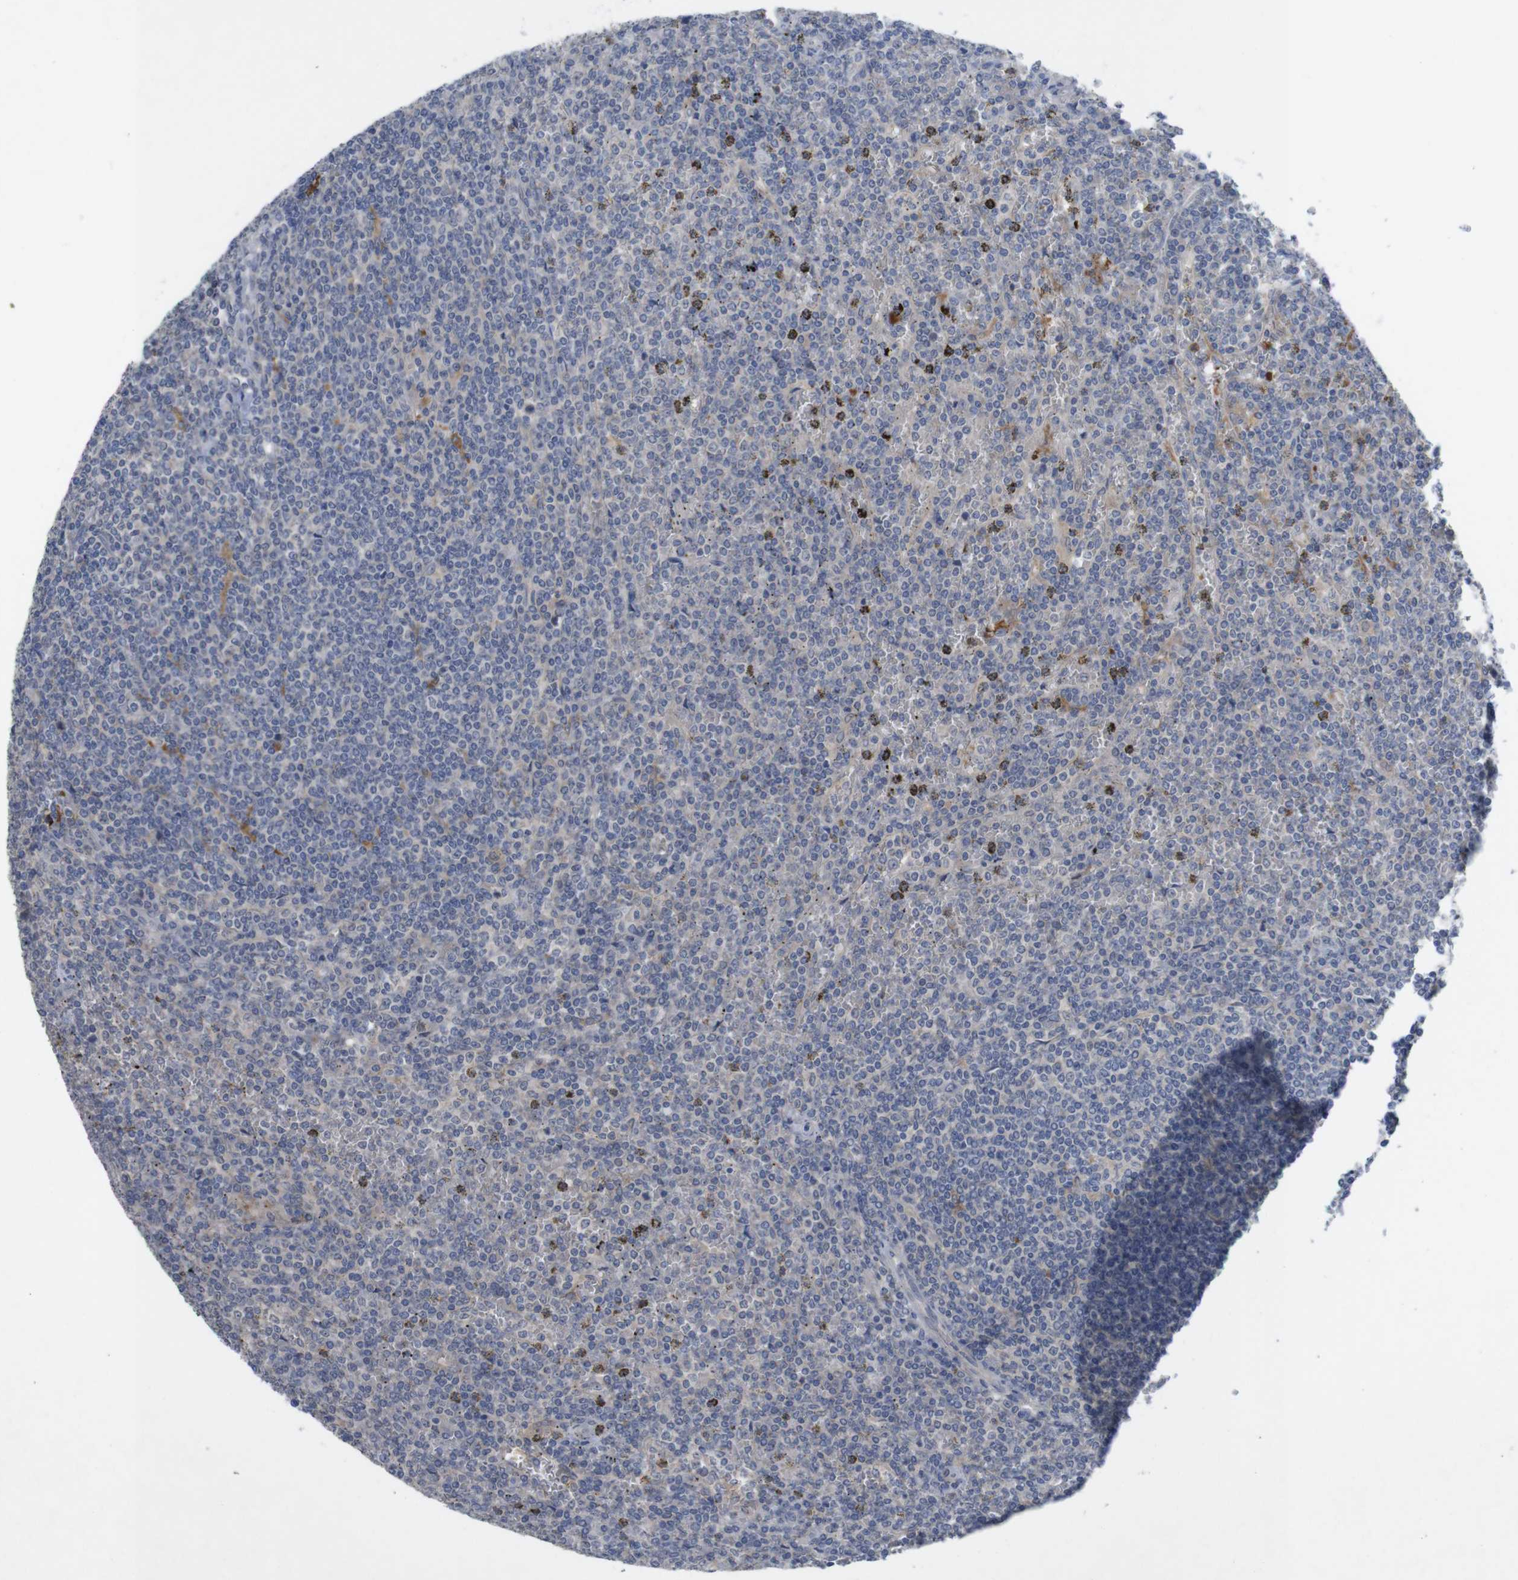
{"staining": {"intensity": "weak", "quantity": "<25%", "location": "cytoplasmic/membranous"}, "tissue": "lymphoma", "cell_type": "Tumor cells", "image_type": "cancer", "snomed": [{"axis": "morphology", "description": "Malignant lymphoma, non-Hodgkin's type, Low grade"}, {"axis": "topography", "description": "Spleen"}], "caption": "High magnification brightfield microscopy of lymphoma stained with DAB (brown) and counterstained with hematoxylin (blue): tumor cells show no significant staining.", "gene": "BCAR3", "patient": {"sex": "female", "age": 19}}